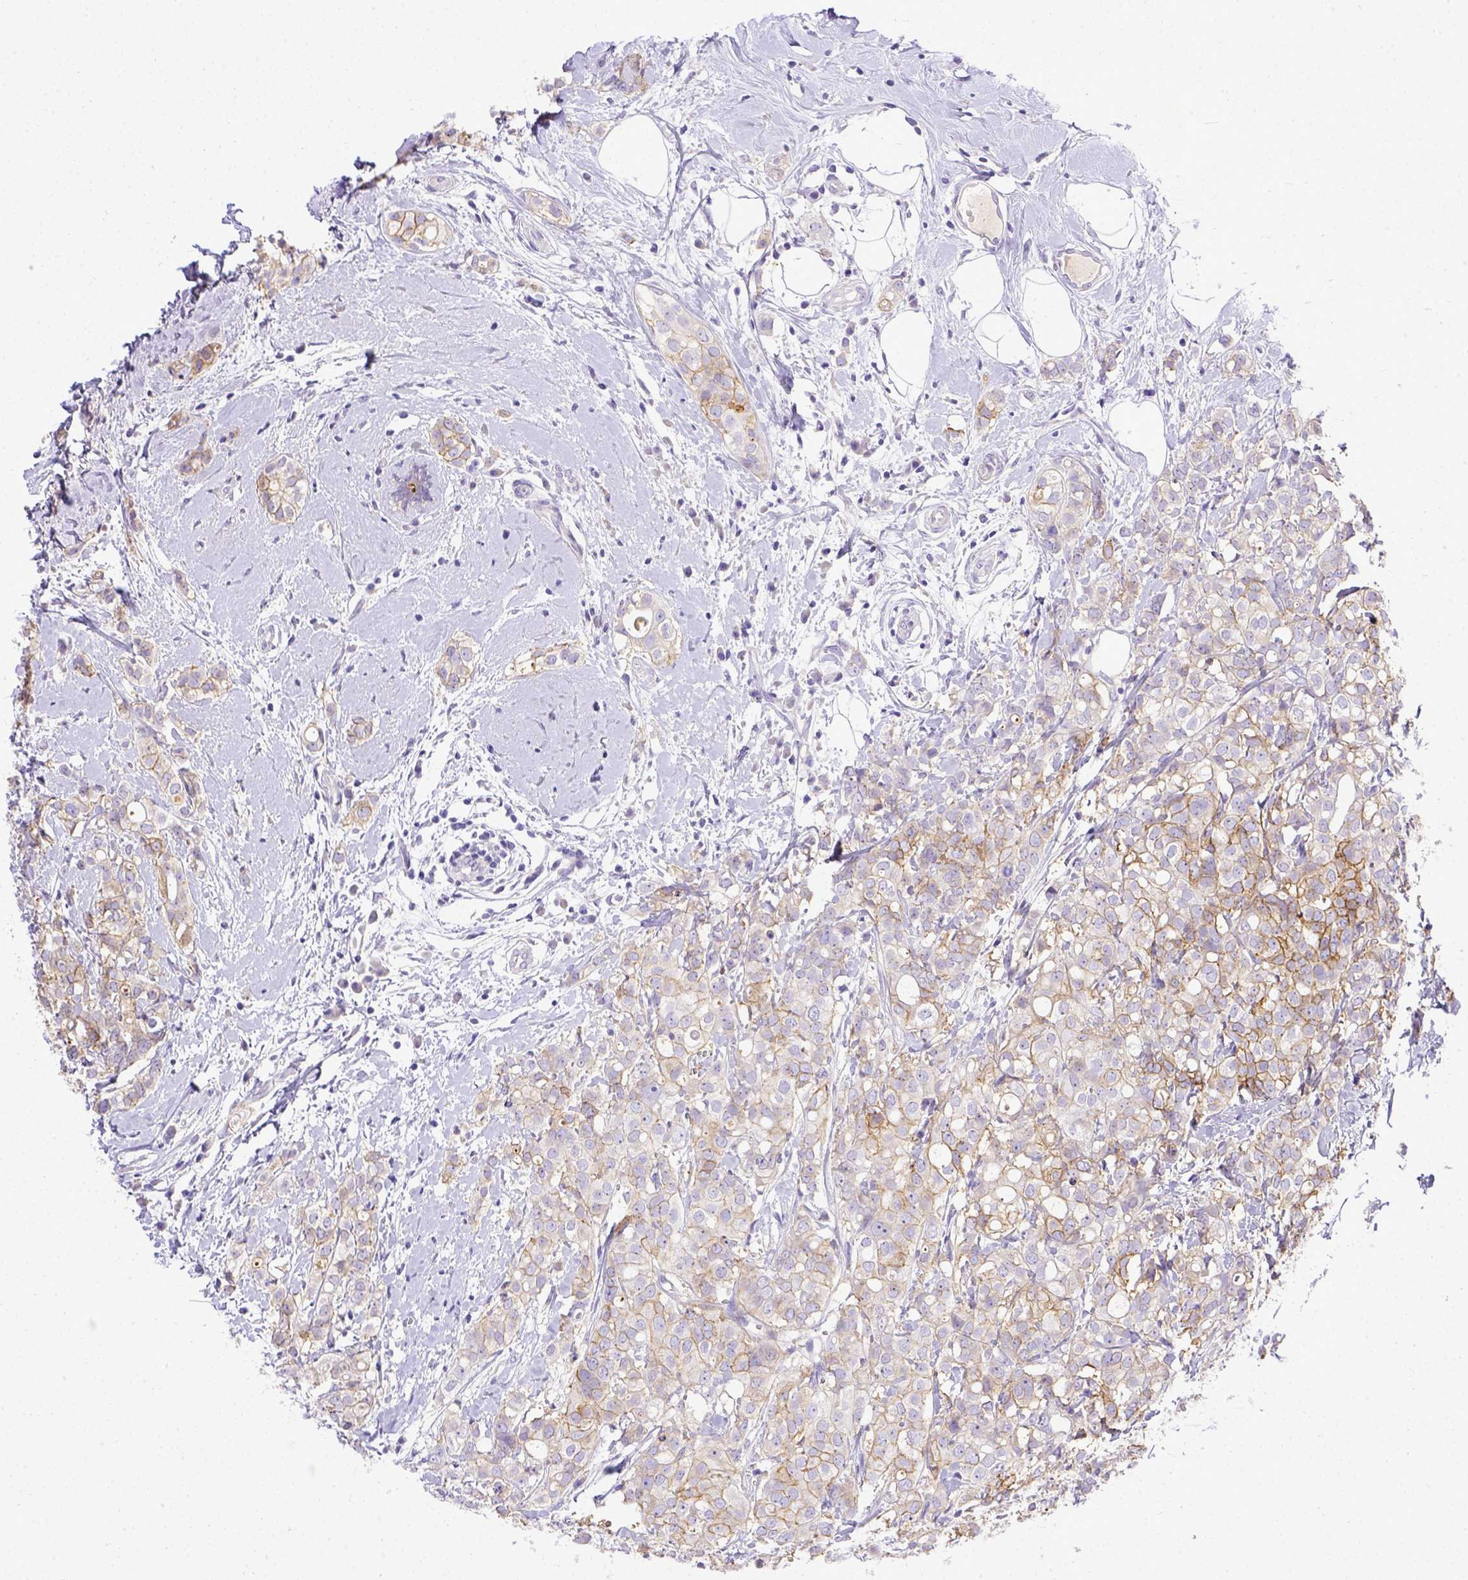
{"staining": {"intensity": "moderate", "quantity": "25%-75%", "location": "cytoplasmic/membranous"}, "tissue": "breast cancer", "cell_type": "Tumor cells", "image_type": "cancer", "snomed": [{"axis": "morphology", "description": "Duct carcinoma"}, {"axis": "topography", "description": "Breast"}], "caption": "Tumor cells reveal medium levels of moderate cytoplasmic/membranous staining in approximately 25%-75% of cells in human infiltrating ductal carcinoma (breast).", "gene": "BTN1A1", "patient": {"sex": "female", "age": 40}}